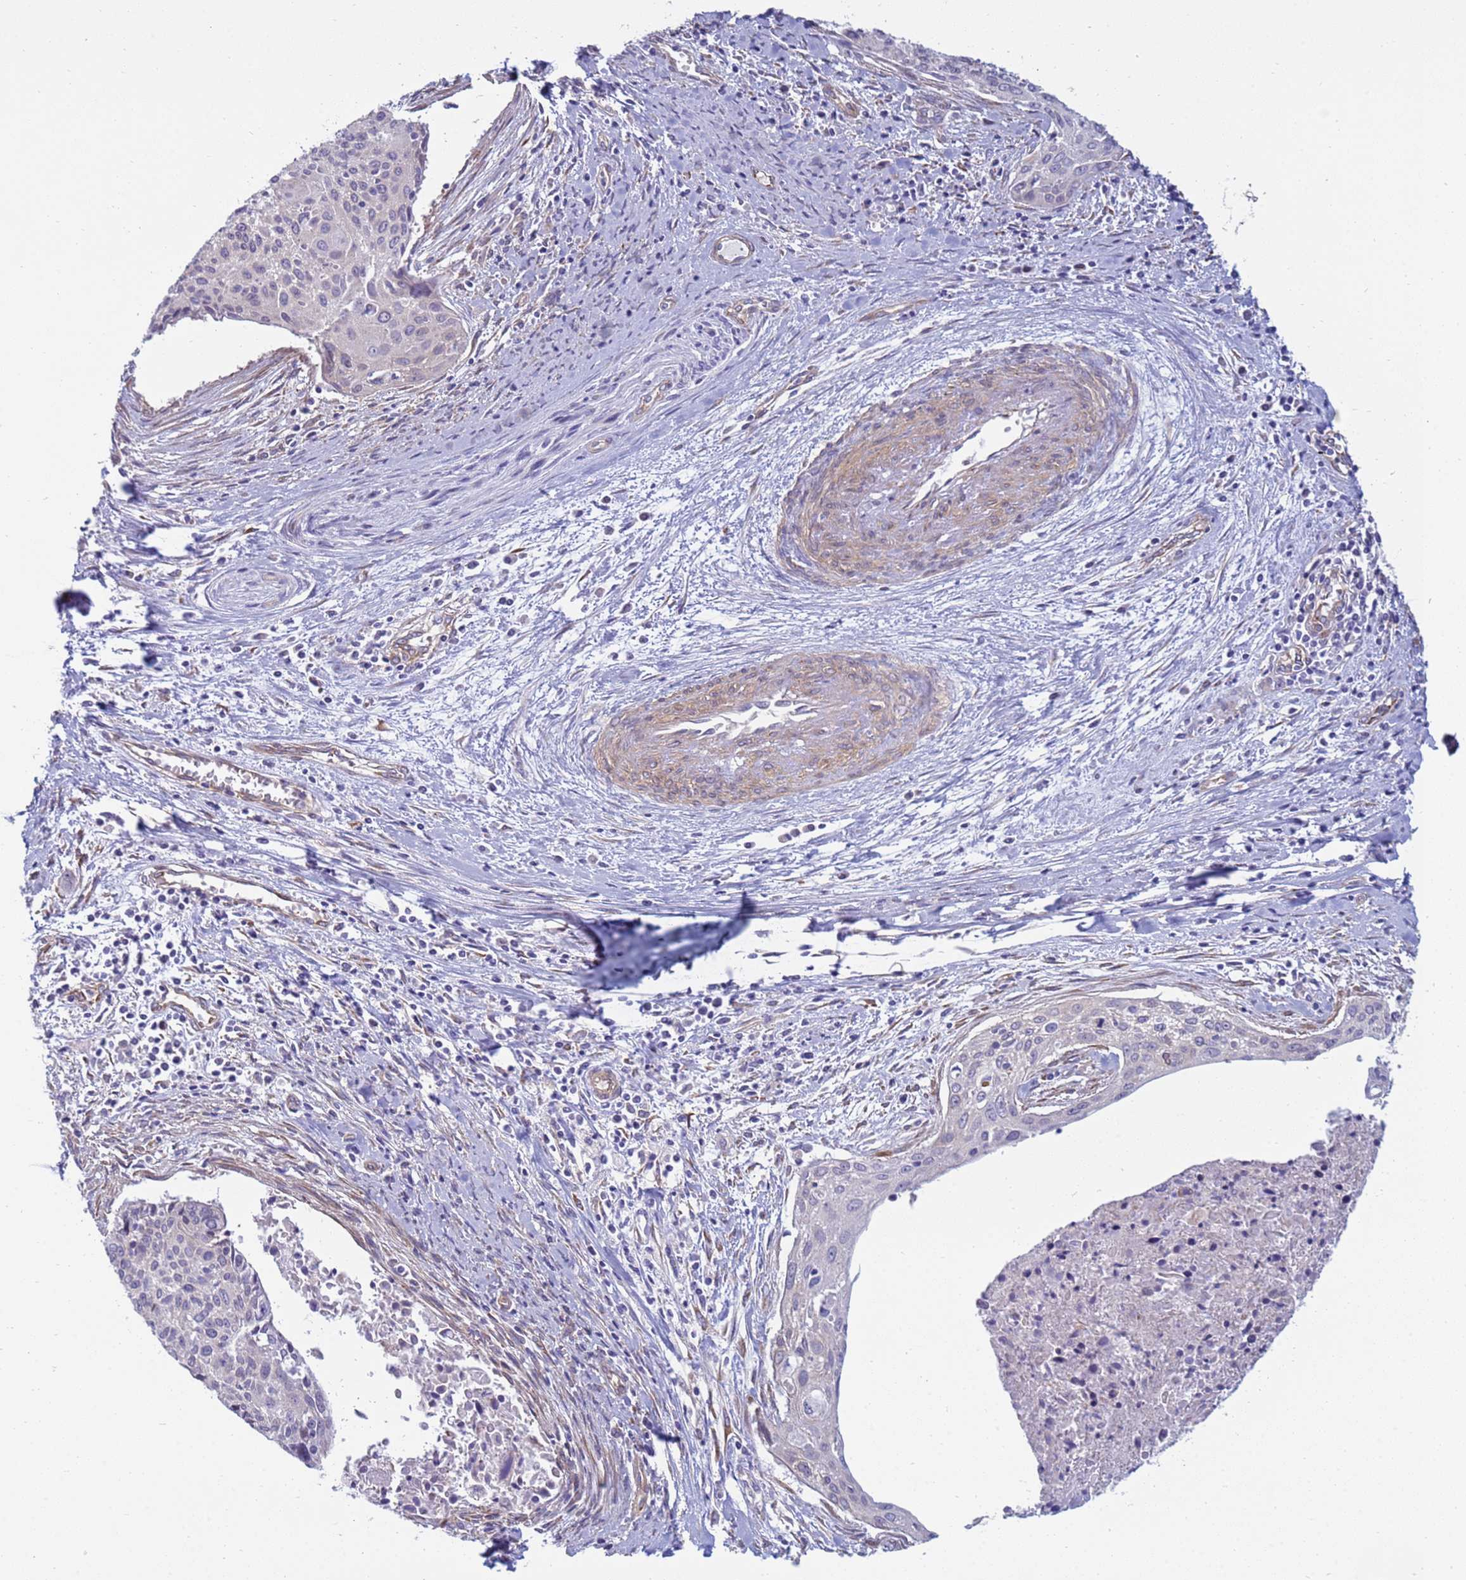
{"staining": {"intensity": "negative", "quantity": "none", "location": "none"}, "tissue": "cervical cancer", "cell_type": "Tumor cells", "image_type": "cancer", "snomed": [{"axis": "morphology", "description": "Squamous cell carcinoma, NOS"}, {"axis": "topography", "description": "Cervix"}], "caption": "A high-resolution micrograph shows IHC staining of cervical cancer (squamous cell carcinoma), which reveals no significant expression in tumor cells.", "gene": "TRPC6", "patient": {"sex": "female", "age": 55}}